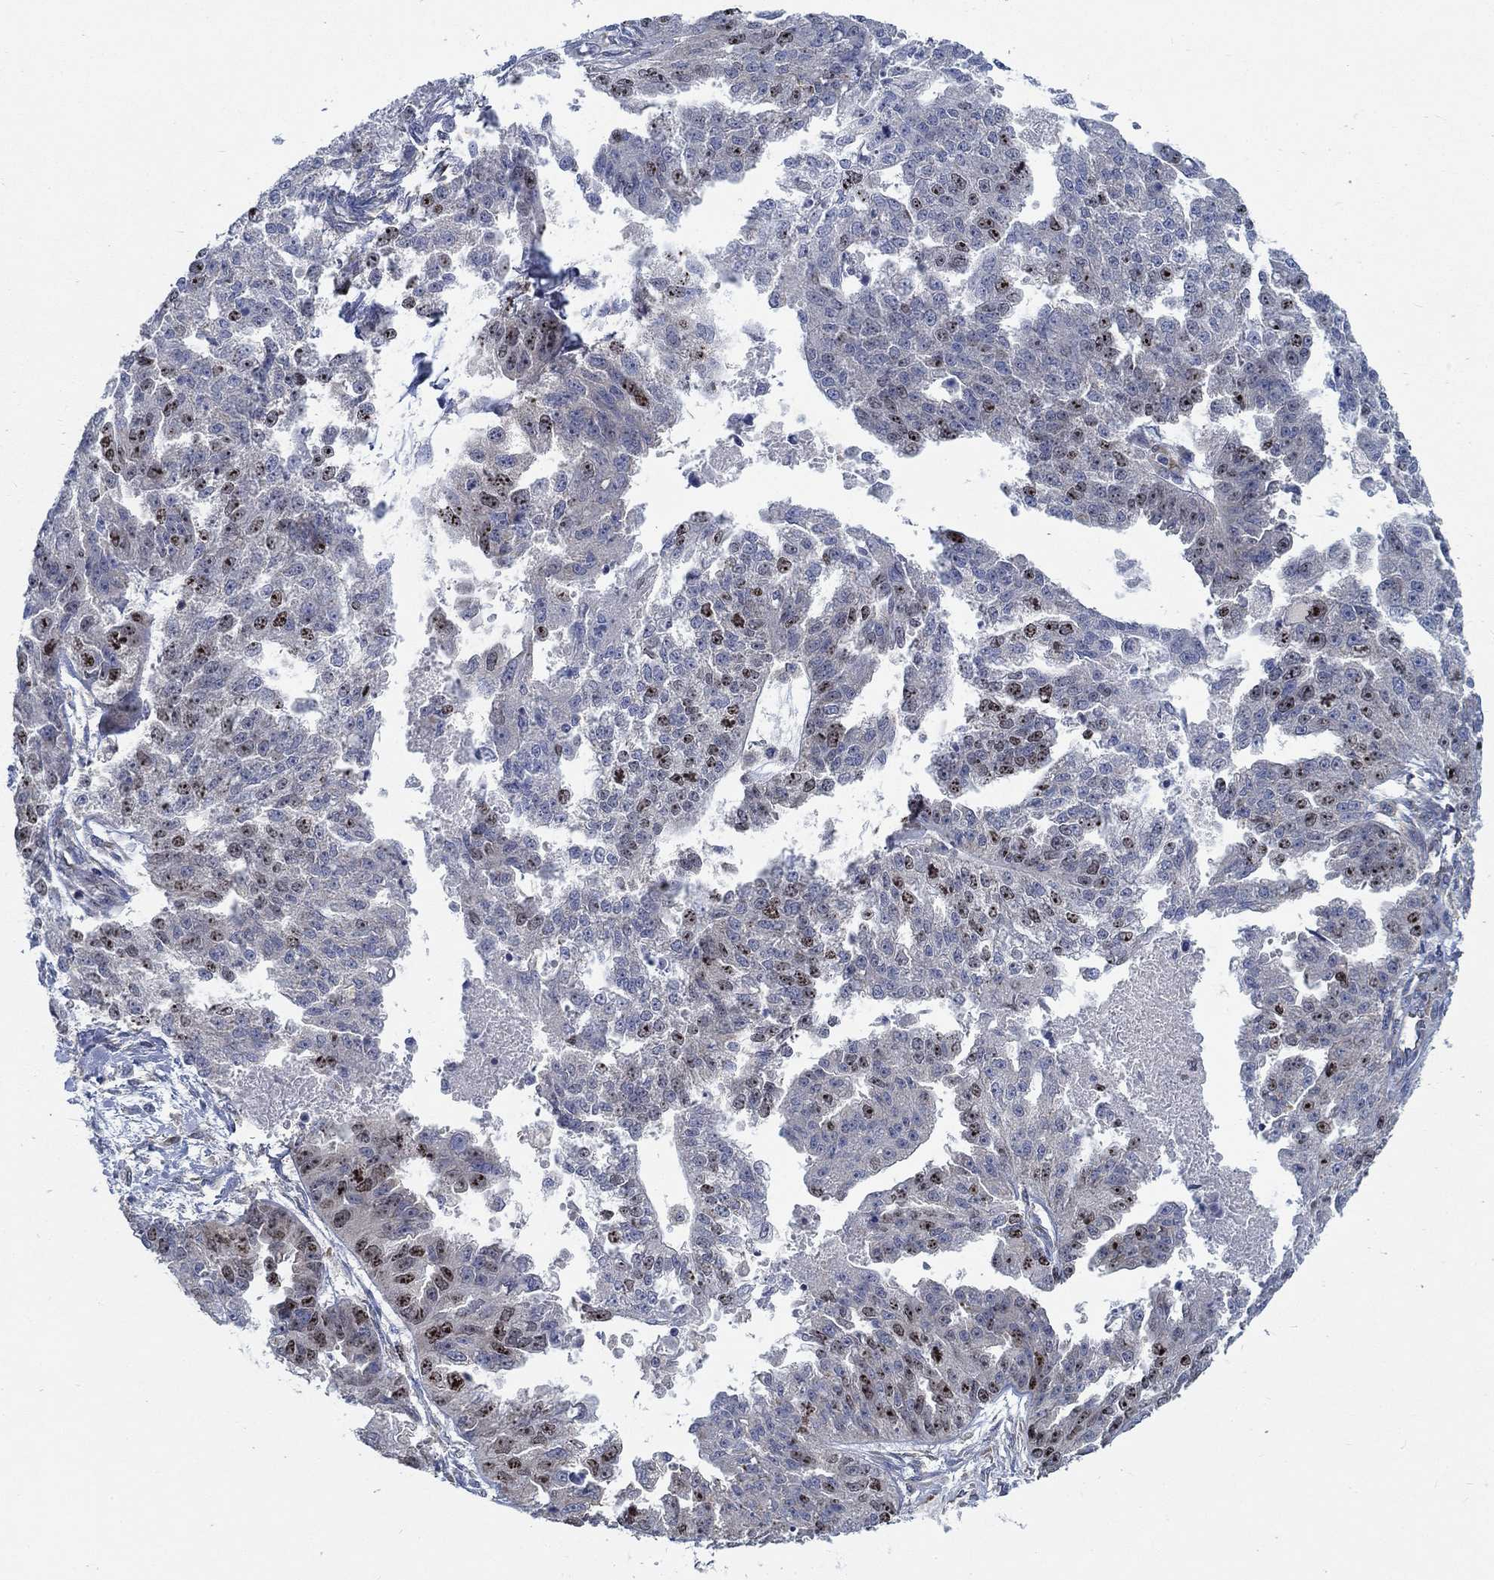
{"staining": {"intensity": "moderate", "quantity": "25%-75%", "location": "nuclear"}, "tissue": "ovarian cancer", "cell_type": "Tumor cells", "image_type": "cancer", "snomed": [{"axis": "morphology", "description": "Cystadenocarcinoma, serous, NOS"}, {"axis": "topography", "description": "Ovary"}], "caption": "Ovarian cancer (serous cystadenocarcinoma) stained with a protein marker demonstrates moderate staining in tumor cells.", "gene": "MMP24", "patient": {"sex": "female", "age": 58}}